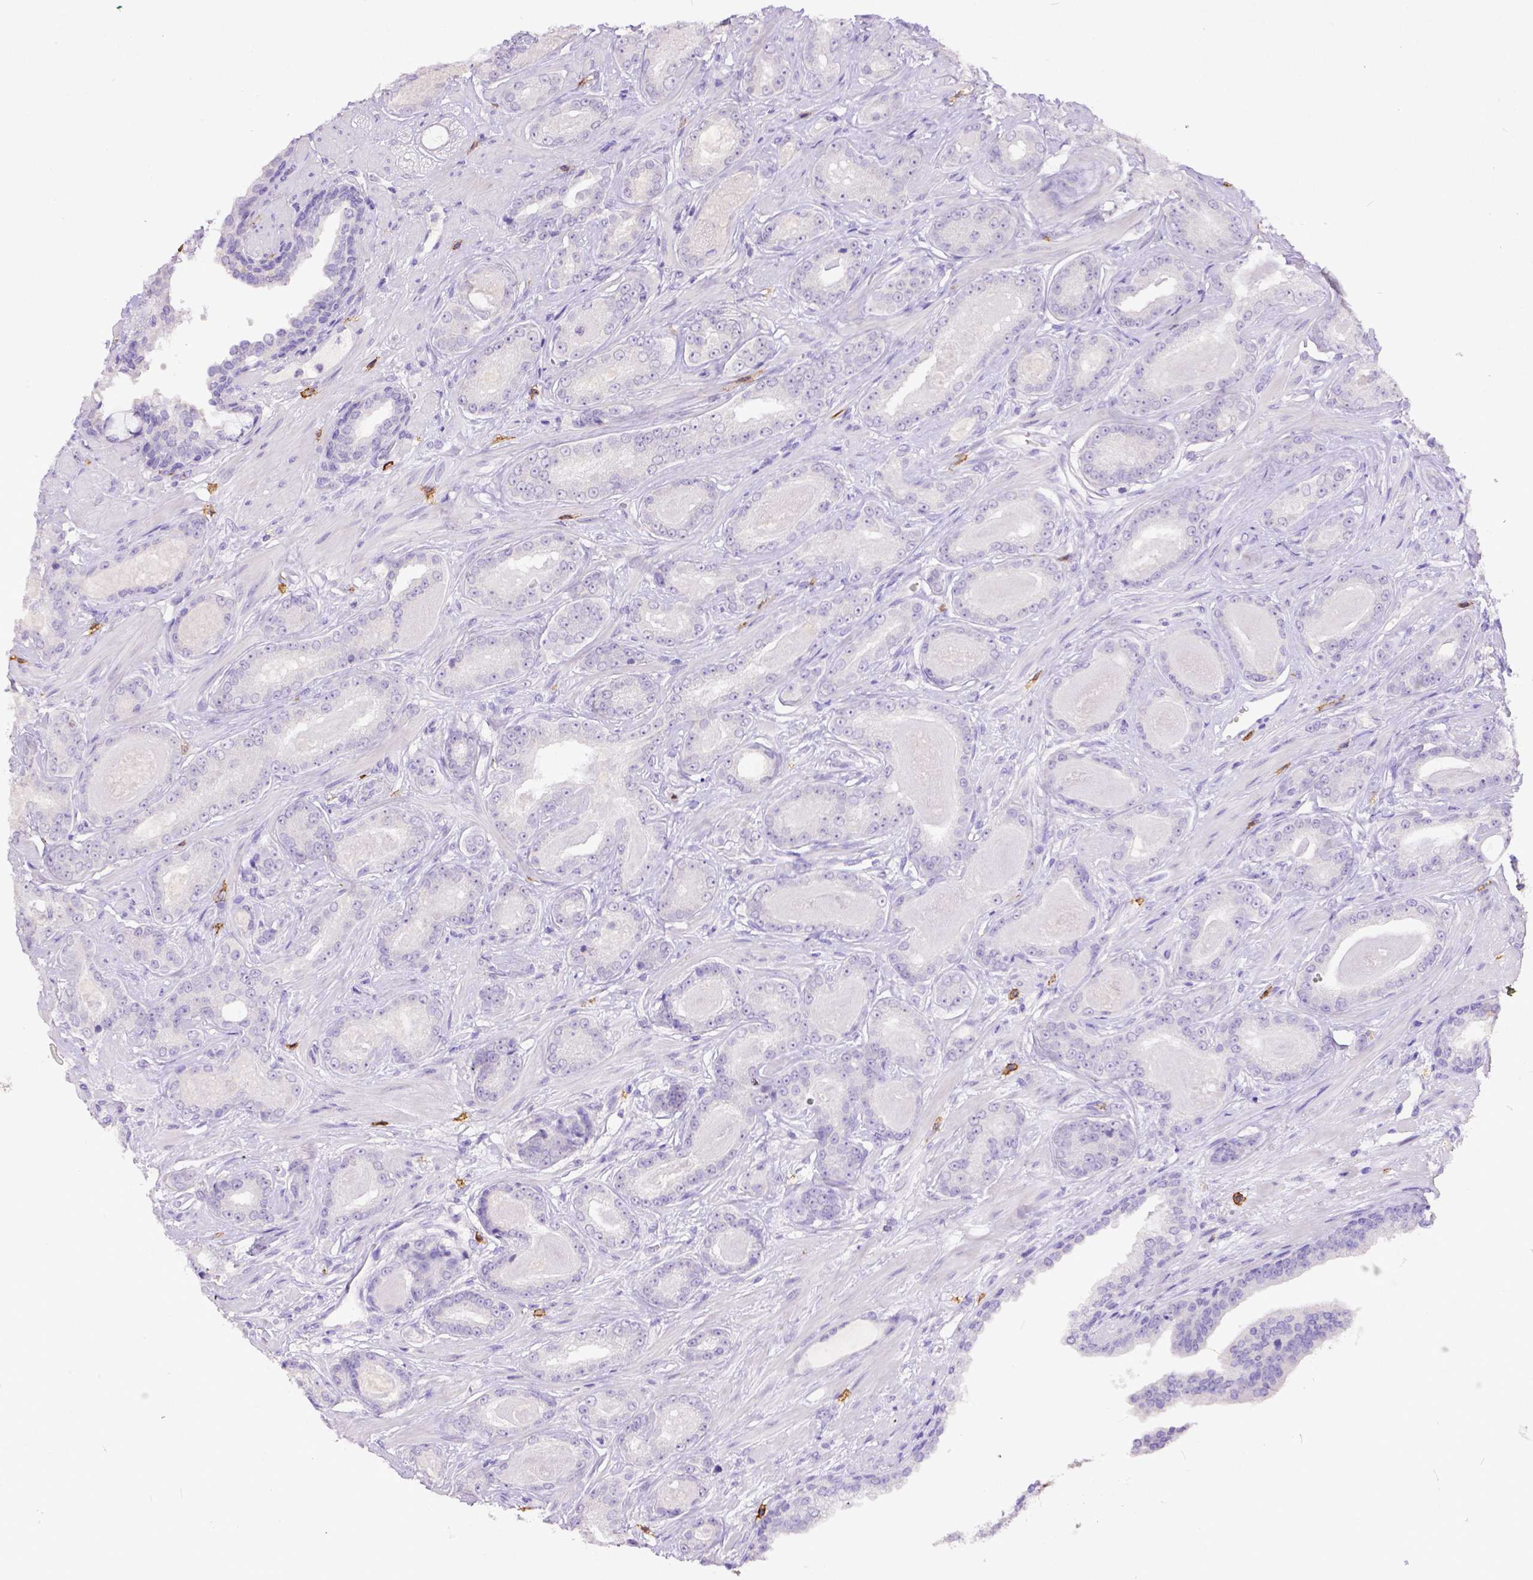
{"staining": {"intensity": "negative", "quantity": "none", "location": "none"}, "tissue": "prostate cancer", "cell_type": "Tumor cells", "image_type": "cancer", "snomed": [{"axis": "morphology", "description": "Adenocarcinoma, Low grade"}, {"axis": "topography", "description": "Prostate"}], "caption": "Tumor cells show no significant expression in adenocarcinoma (low-grade) (prostate).", "gene": "KIT", "patient": {"sex": "male", "age": 61}}